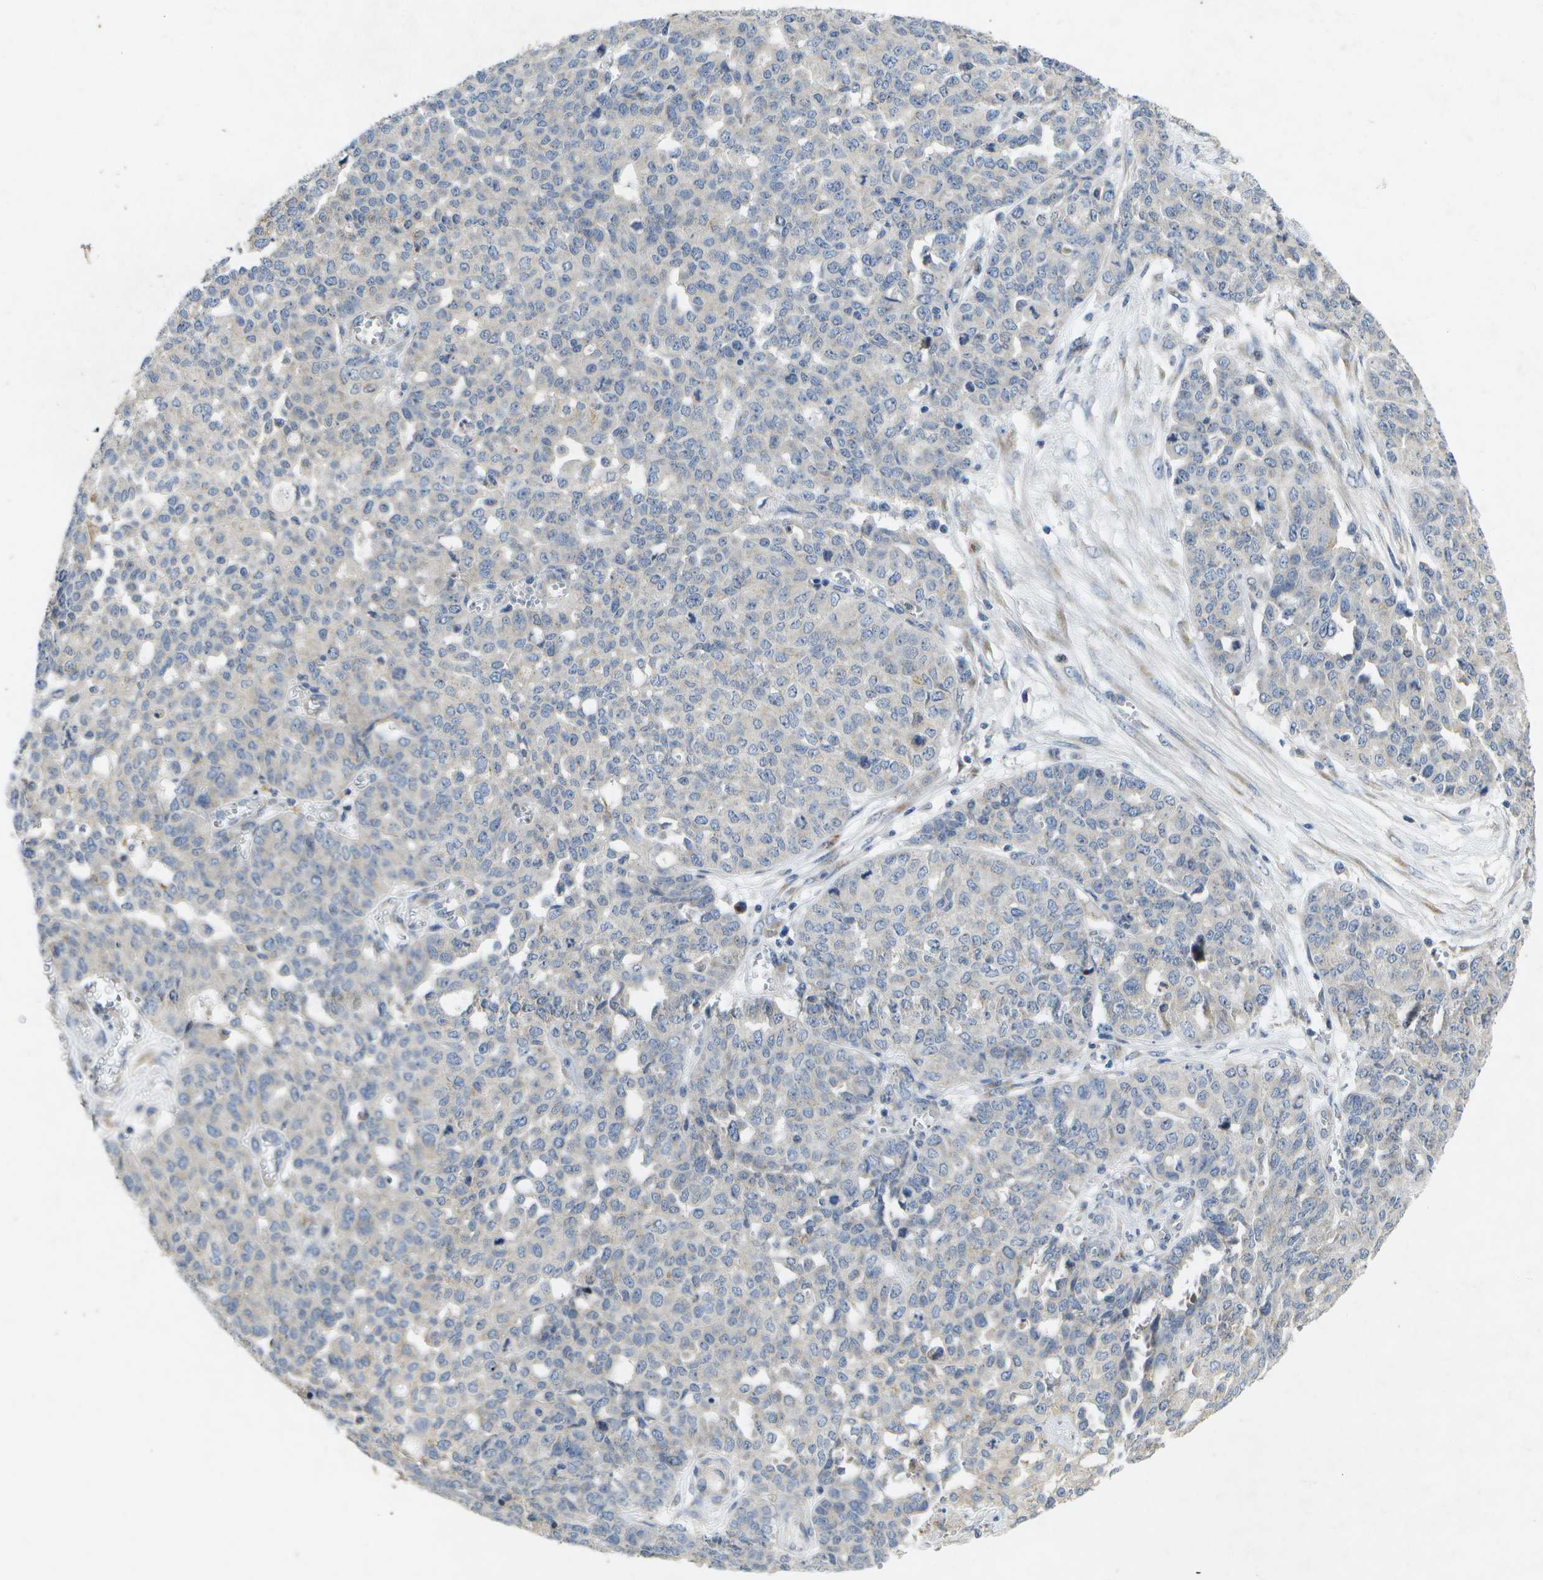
{"staining": {"intensity": "negative", "quantity": "none", "location": "none"}, "tissue": "ovarian cancer", "cell_type": "Tumor cells", "image_type": "cancer", "snomed": [{"axis": "morphology", "description": "Cystadenocarcinoma, serous, NOS"}, {"axis": "topography", "description": "Ovary"}], "caption": "Serous cystadenocarcinoma (ovarian) stained for a protein using immunohistochemistry demonstrates no positivity tumor cells.", "gene": "KDELR1", "patient": {"sex": "female", "age": 56}}